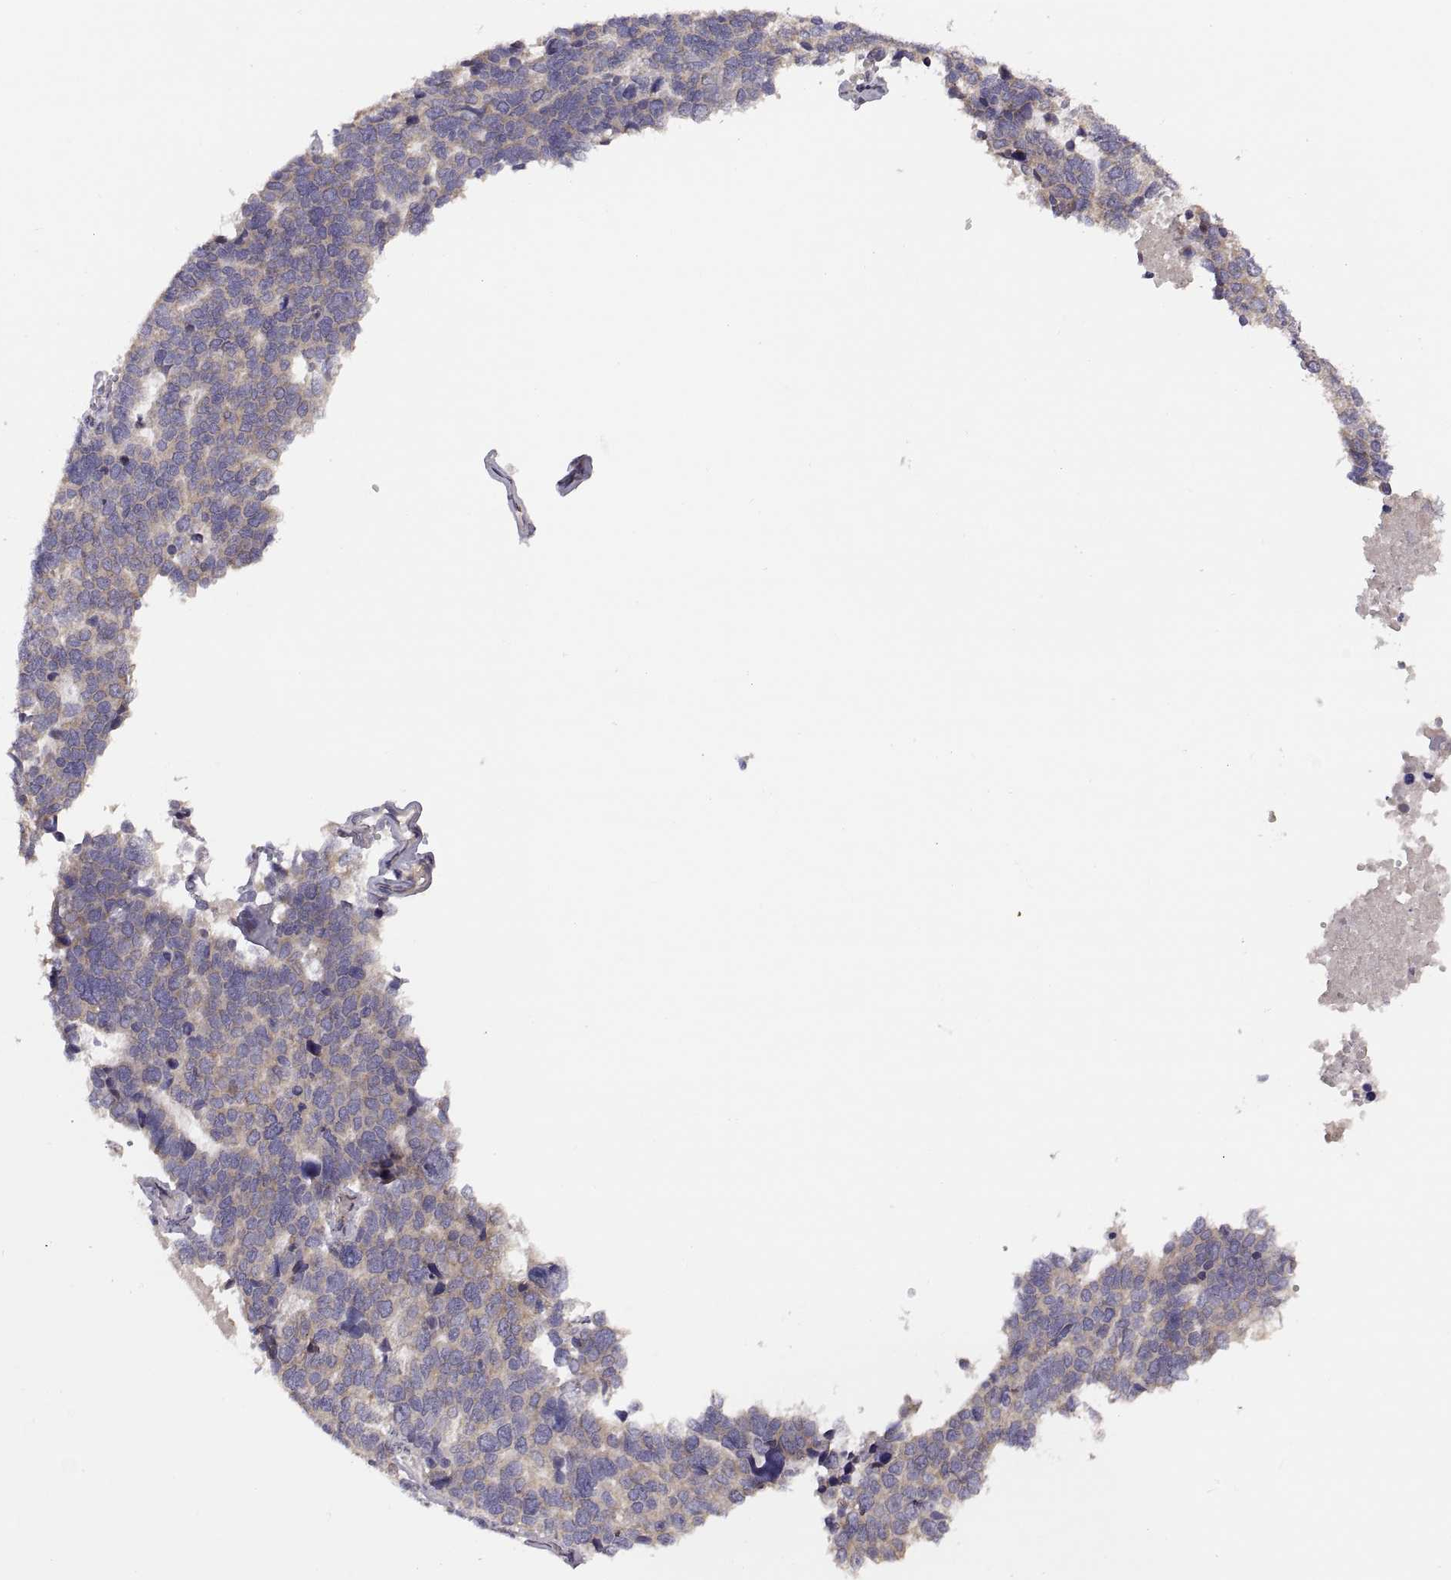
{"staining": {"intensity": "weak", "quantity": ">75%", "location": "cytoplasmic/membranous"}, "tissue": "stomach cancer", "cell_type": "Tumor cells", "image_type": "cancer", "snomed": [{"axis": "morphology", "description": "Adenocarcinoma, NOS"}, {"axis": "topography", "description": "Stomach"}], "caption": "A low amount of weak cytoplasmic/membranous expression is appreciated in about >75% of tumor cells in stomach cancer (adenocarcinoma) tissue. The staining was performed using DAB to visualize the protein expression in brown, while the nuclei were stained in blue with hematoxylin (Magnification: 20x).", "gene": "ACSBG2", "patient": {"sex": "male", "age": 69}}